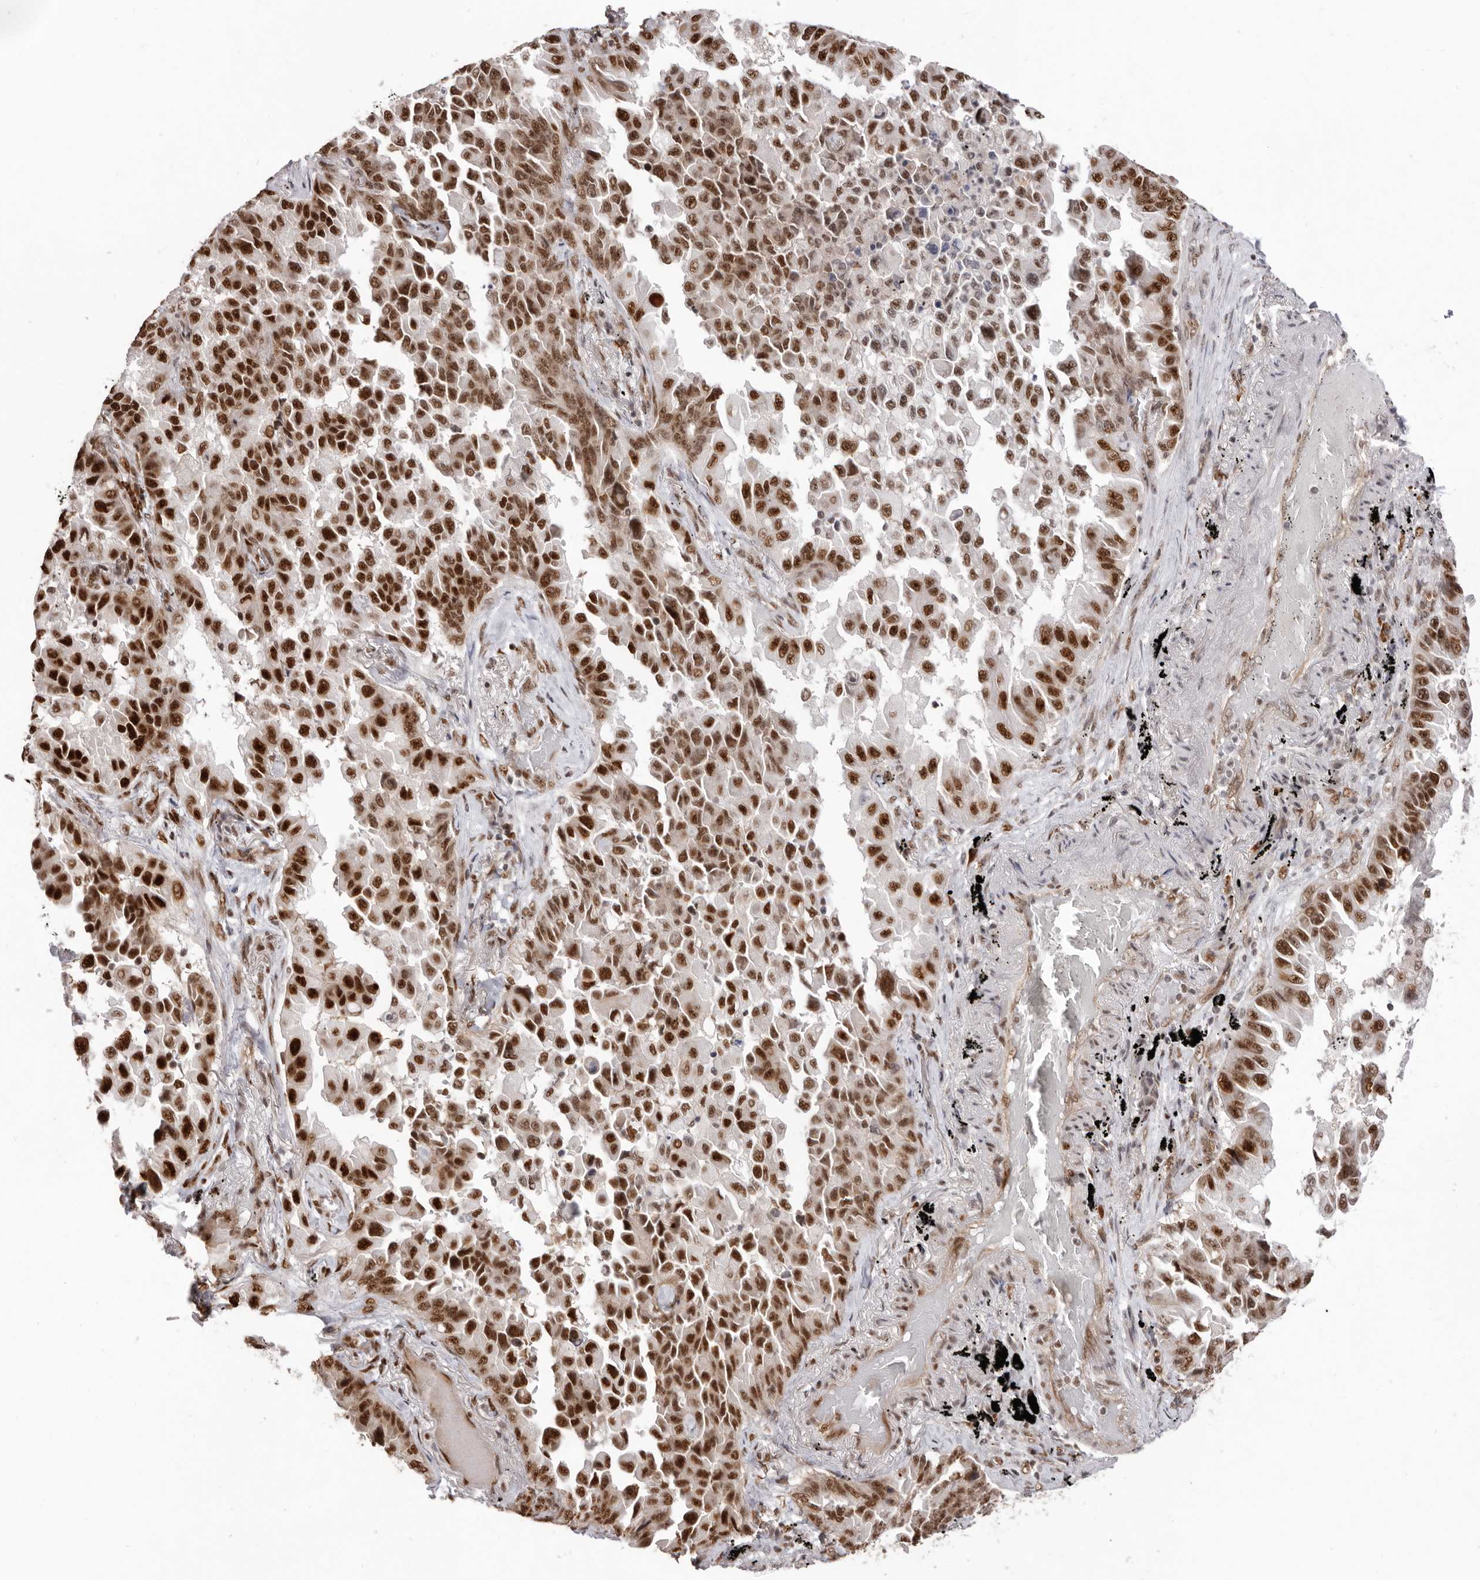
{"staining": {"intensity": "strong", "quantity": ">75%", "location": "nuclear"}, "tissue": "lung cancer", "cell_type": "Tumor cells", "image_type": "cancer", "snomed": [{"axis": "morphology", "description": "Adenocarcinoma, NOS"}, {"axis": "topography", "description": "Lung"}], "caption": "Immunohistochemical staining of adenocarcinoma (lung) displays high levels of strong nuclear positivity in approximately >75% of tumor cells. The protein of interest is stained brown, and the nuclei are stained in blue (DAB IHC with brightfield microscopy, high magnification).", "gene": "CHTOP", "patient": {"sex": "female", "age": 67}}